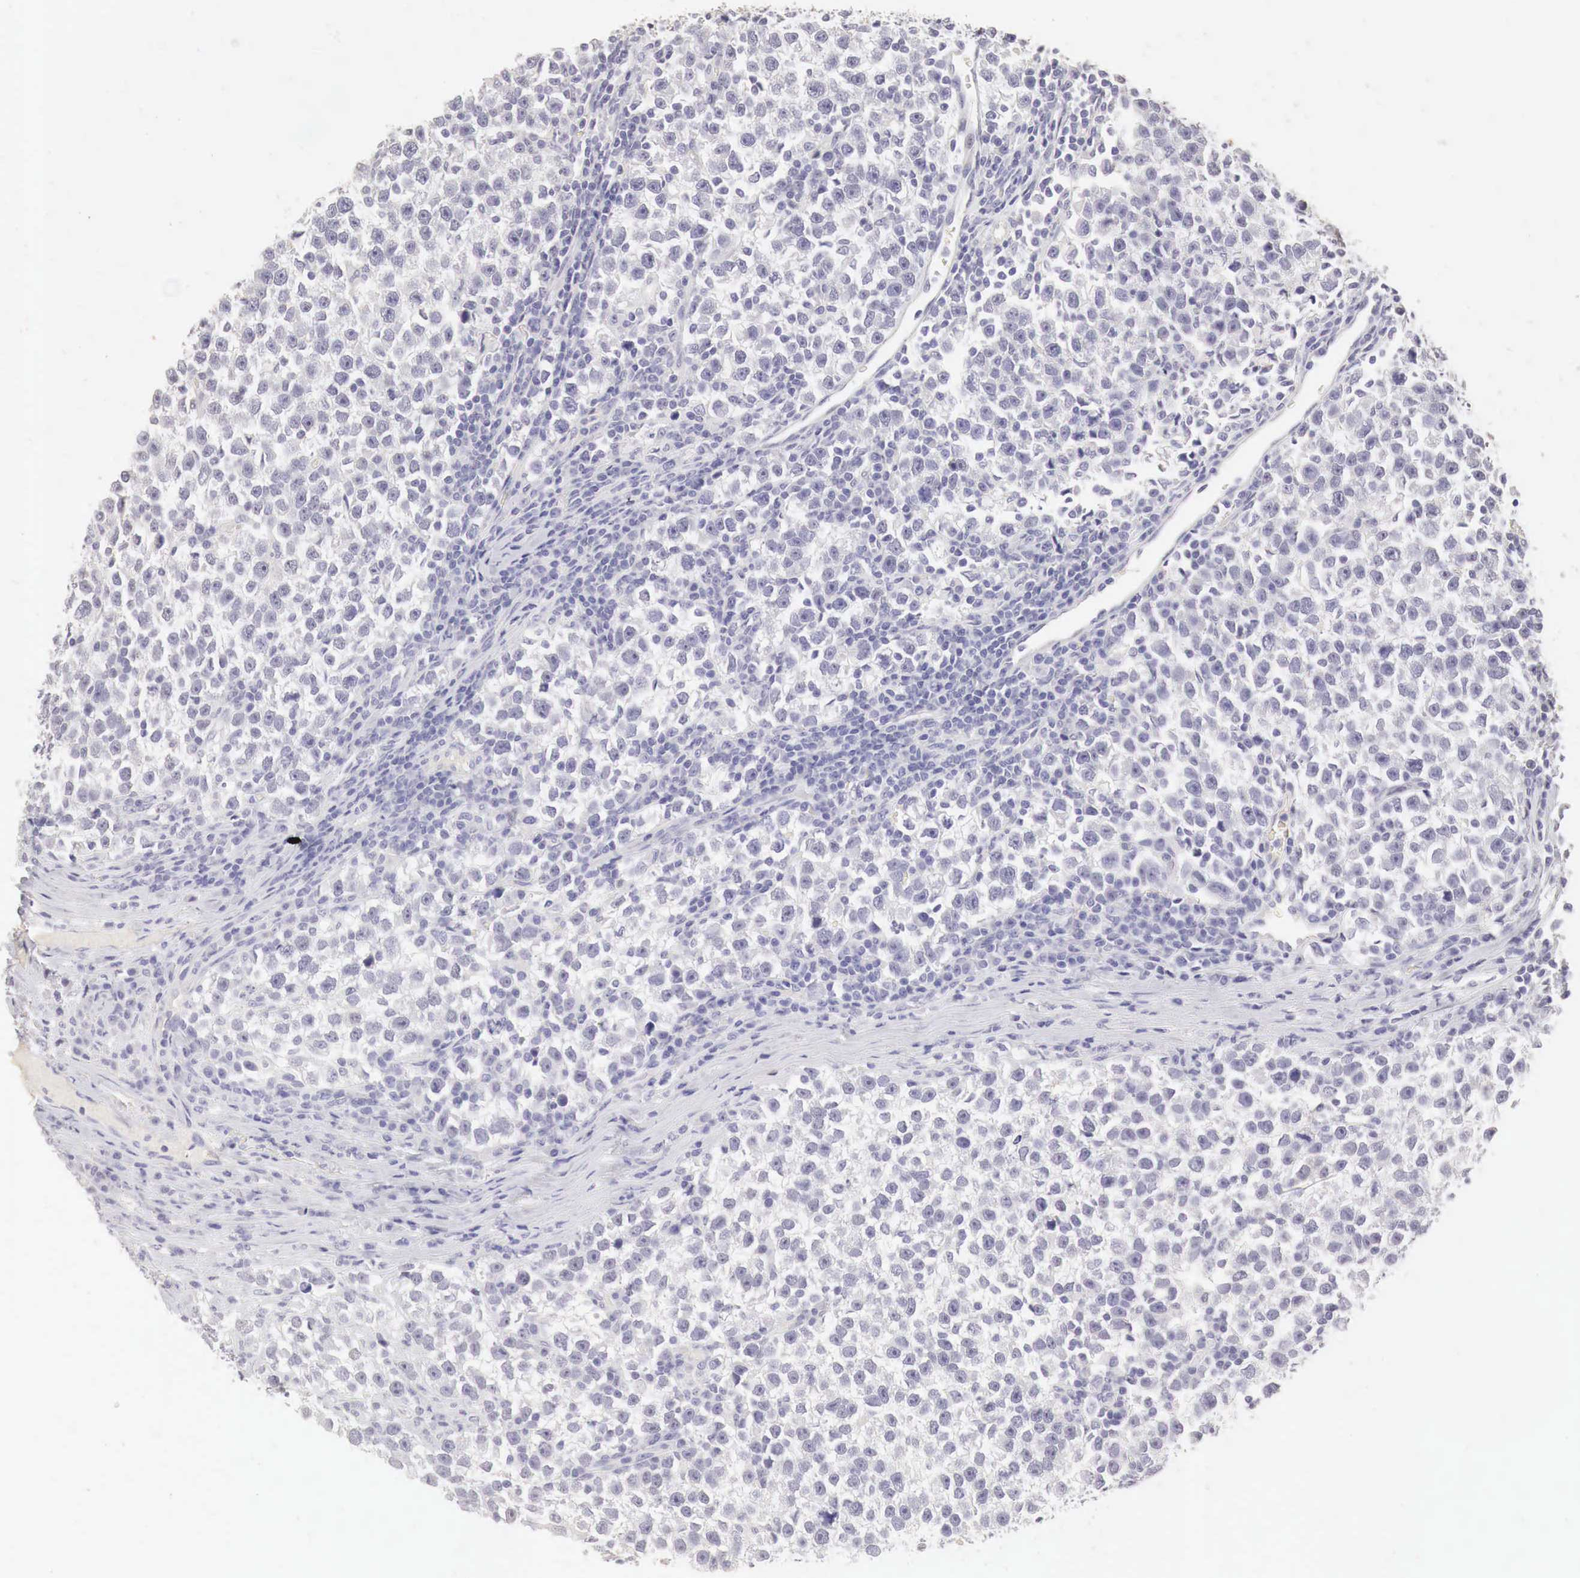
{"staining": {"intensity": "negative", "quantity": "none", "location": "none"}, "tissue": "testis cancer", "cell_type": "Tumor cells", "image_type": "cancer", "snomed": [{"axis": "morphology", "description": "Seminoma, NOS"}, {"axis": "topography", "description": "Testis"}], "caption": "Immunohistochemistry (IHC) image of testis seminoma stained for a protein (brown), which exhibits no staining in tumor cells.", "gene": "OTC", "patient": {"sex": "male", "age": 43}}